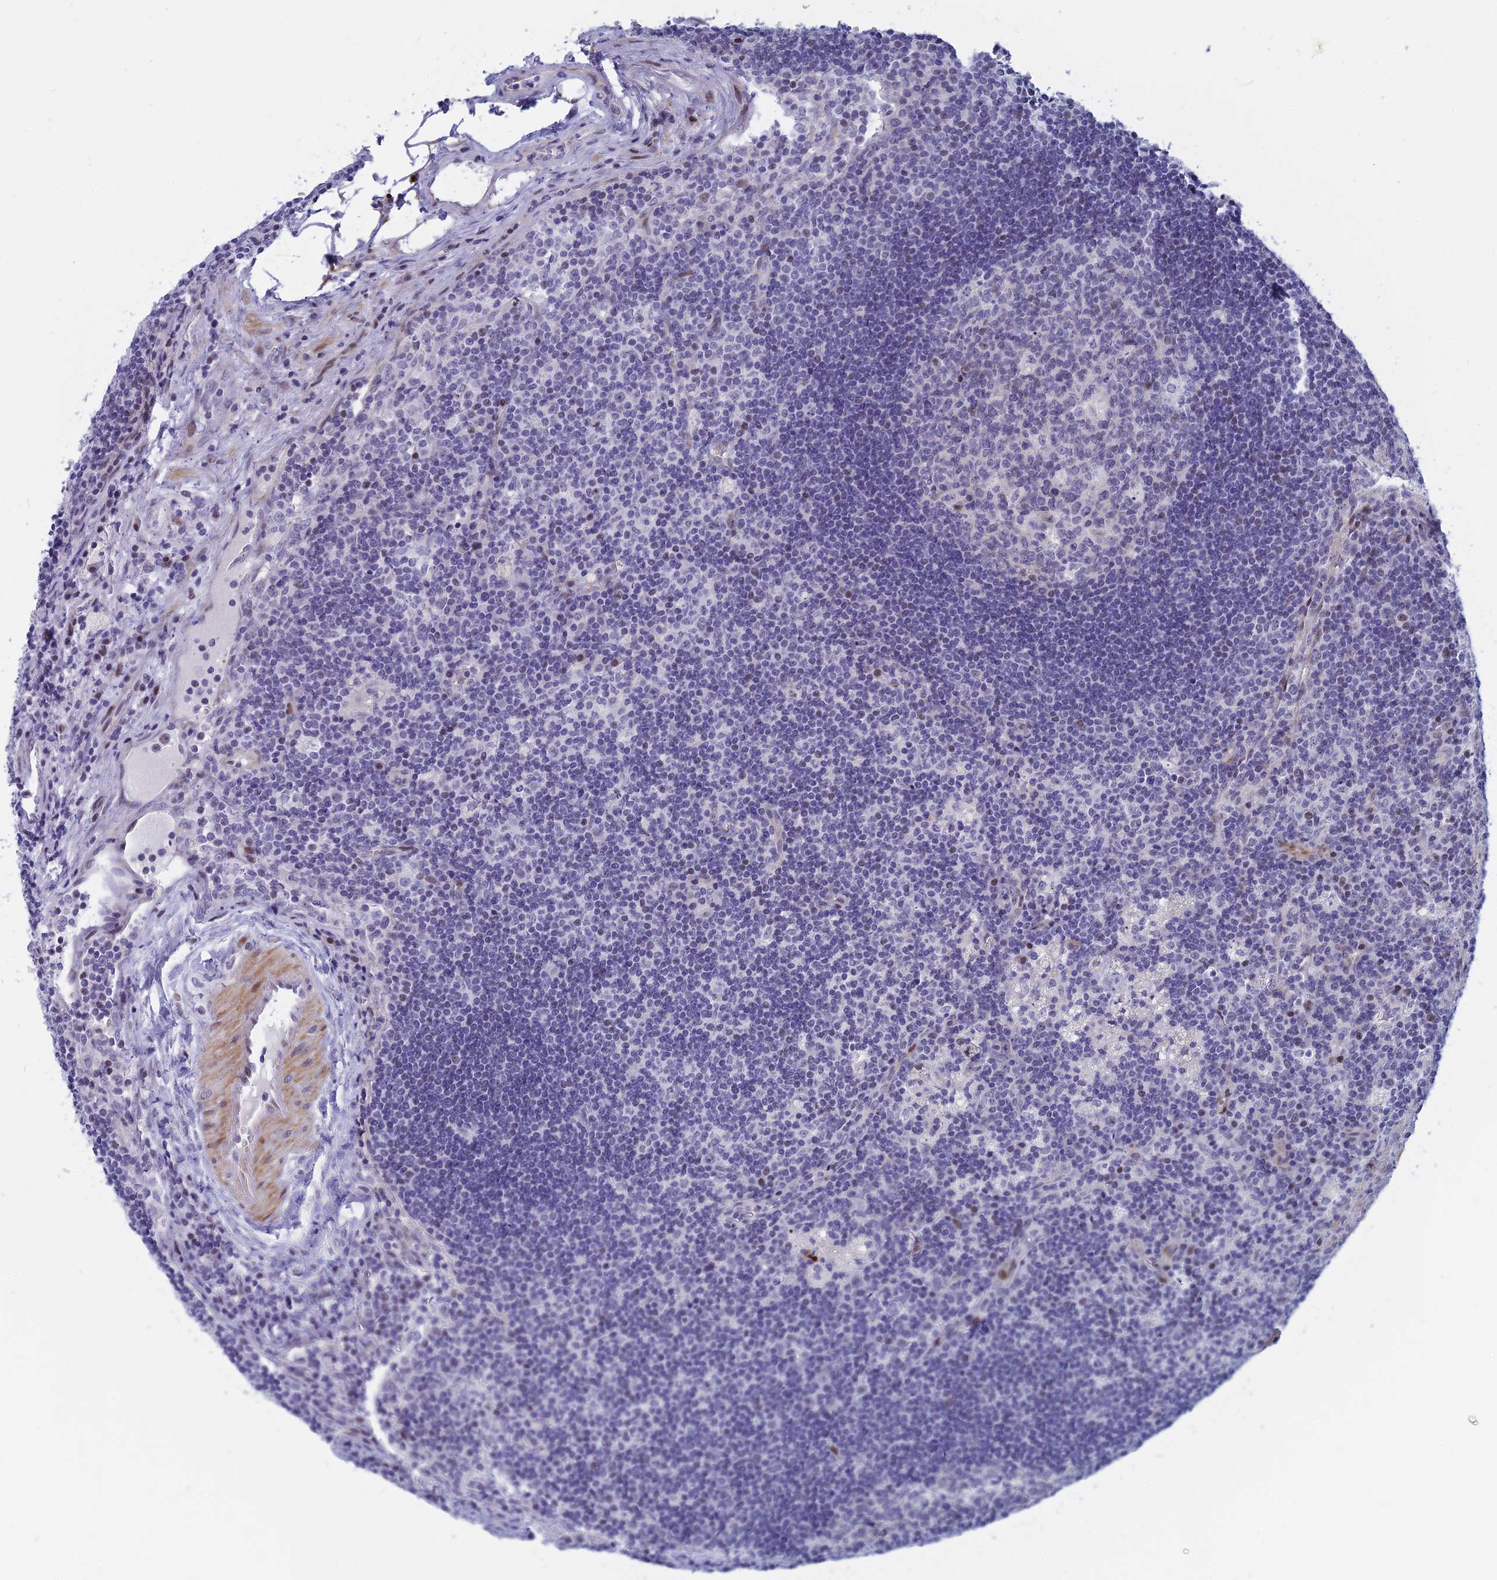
{"staining": {"intensity": "weak", "quantity": "<25%", "location": "nuclear"}, "tissue": "lymph node", "cell_type": "Germinal center cells", "image_type": "normal", "snomed": [{"axis": "morphology", "description": "Normal tissue, NOS"}, {"axis": "topography", "description": "Lymph node"}], "caption": "Lymph node stained for a protein using immunohistochemistry displays no expression germinal center cells.", "gene": "MYBPC2", "patient": {"sex": "male", "age": 58}}